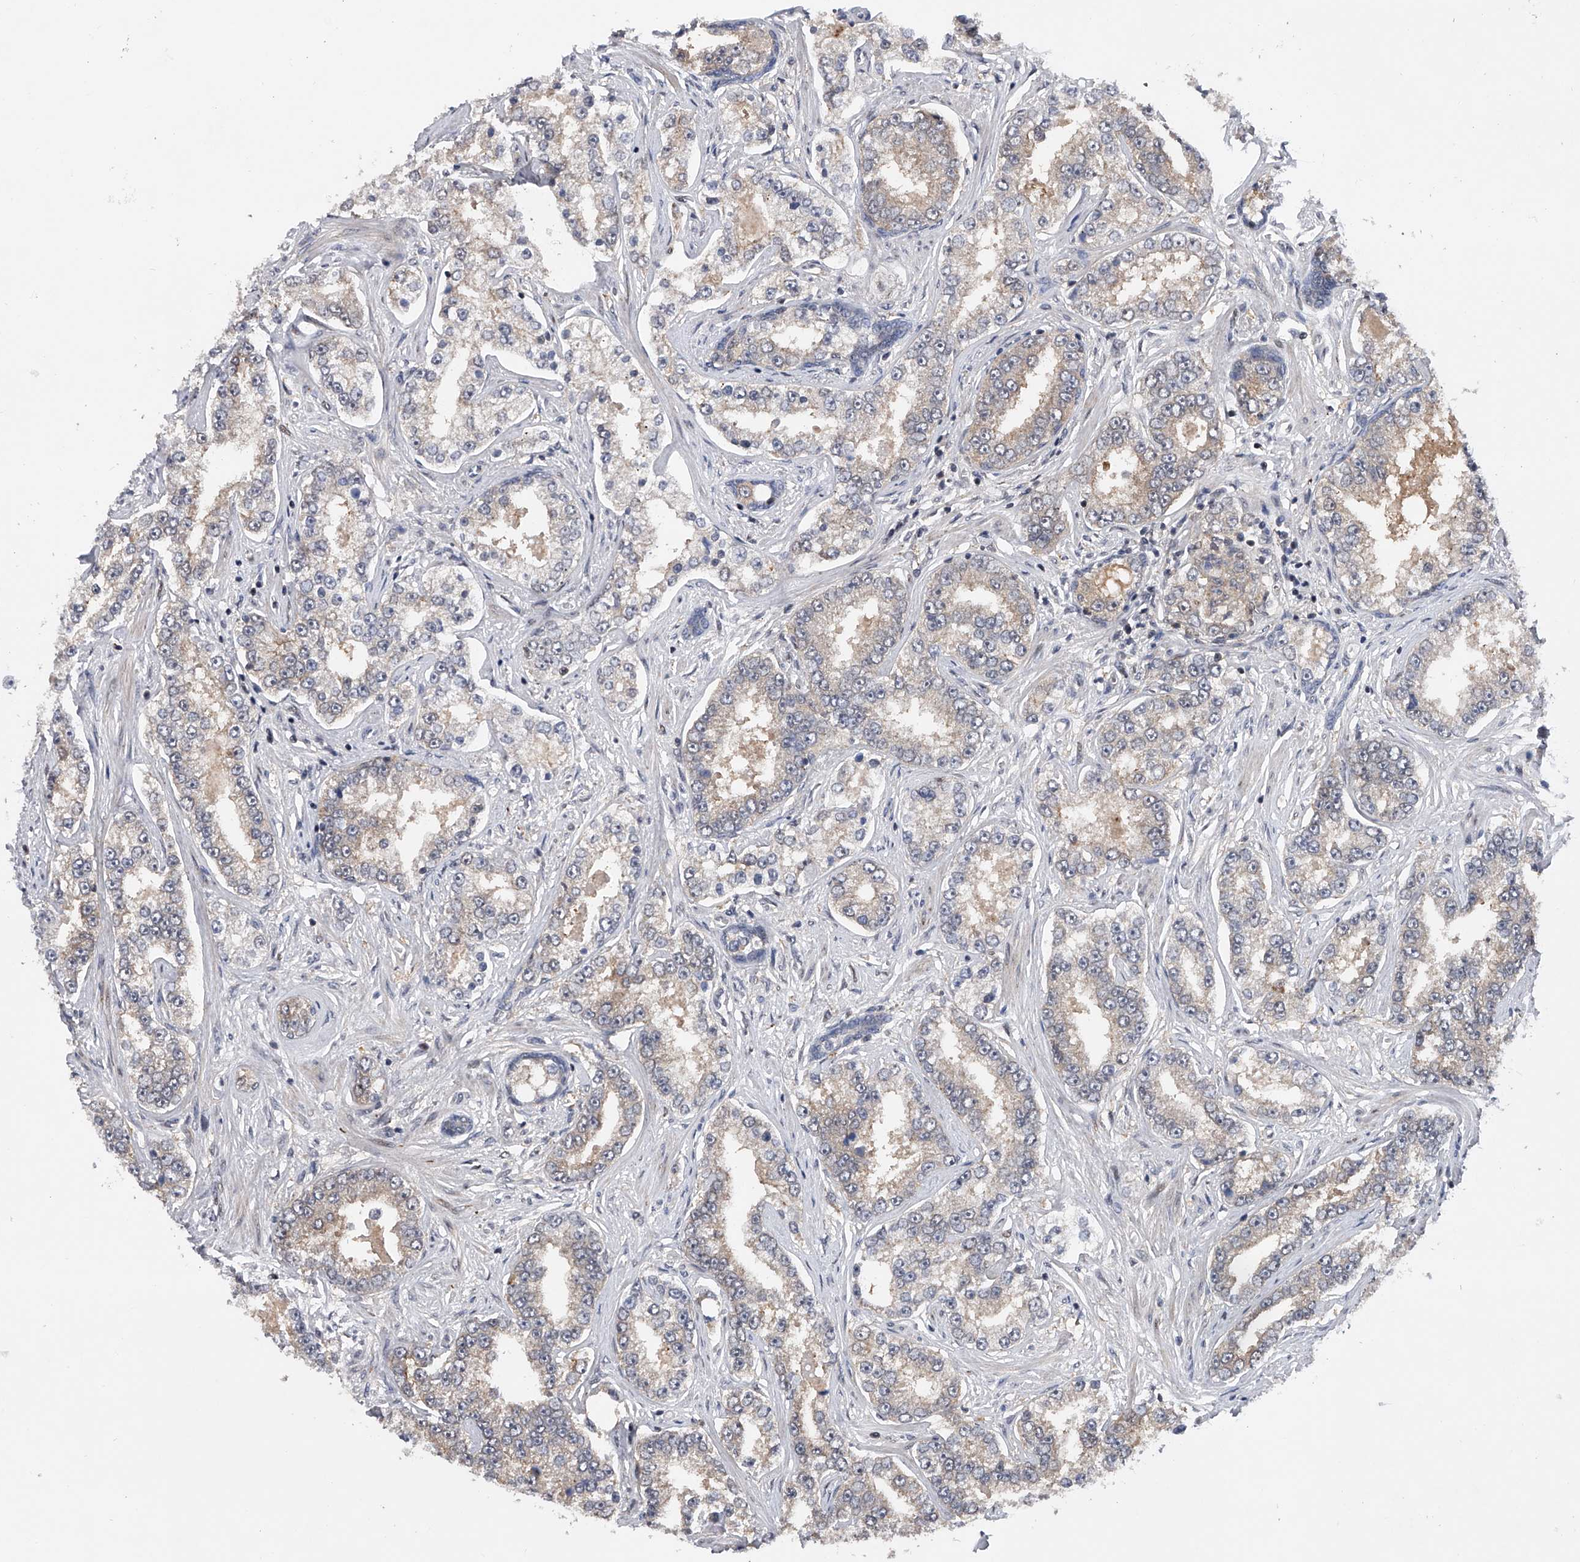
{"staining": {"intensity": "negative", "quantity": "none", "location": "none"}, "tissue": "prostate cancer", "cell_type": "Tumor cells", "image_type": "cancer", "snomed": [{"axis": "morphology", "description": "Normal tissue, NOS"}, {"axis": "morphology", "description": "Adenocarcinoma, High grade"}, {"axis": "topography", "description": "Prostate"}], "caption": "High power microscopy micrograph of an IHC photomicrograph of adenocarcinoma (high-grade) (prostate), revealing no significant positivity in tumor cells. Brightfield microscopy of immunohistochemistry (IHC) stained with DAB (brown) and hematoxylin (blue), captured at high magnification.", "gene": "RWDD2A", "patient": {"sex": "male", "age": 83}}